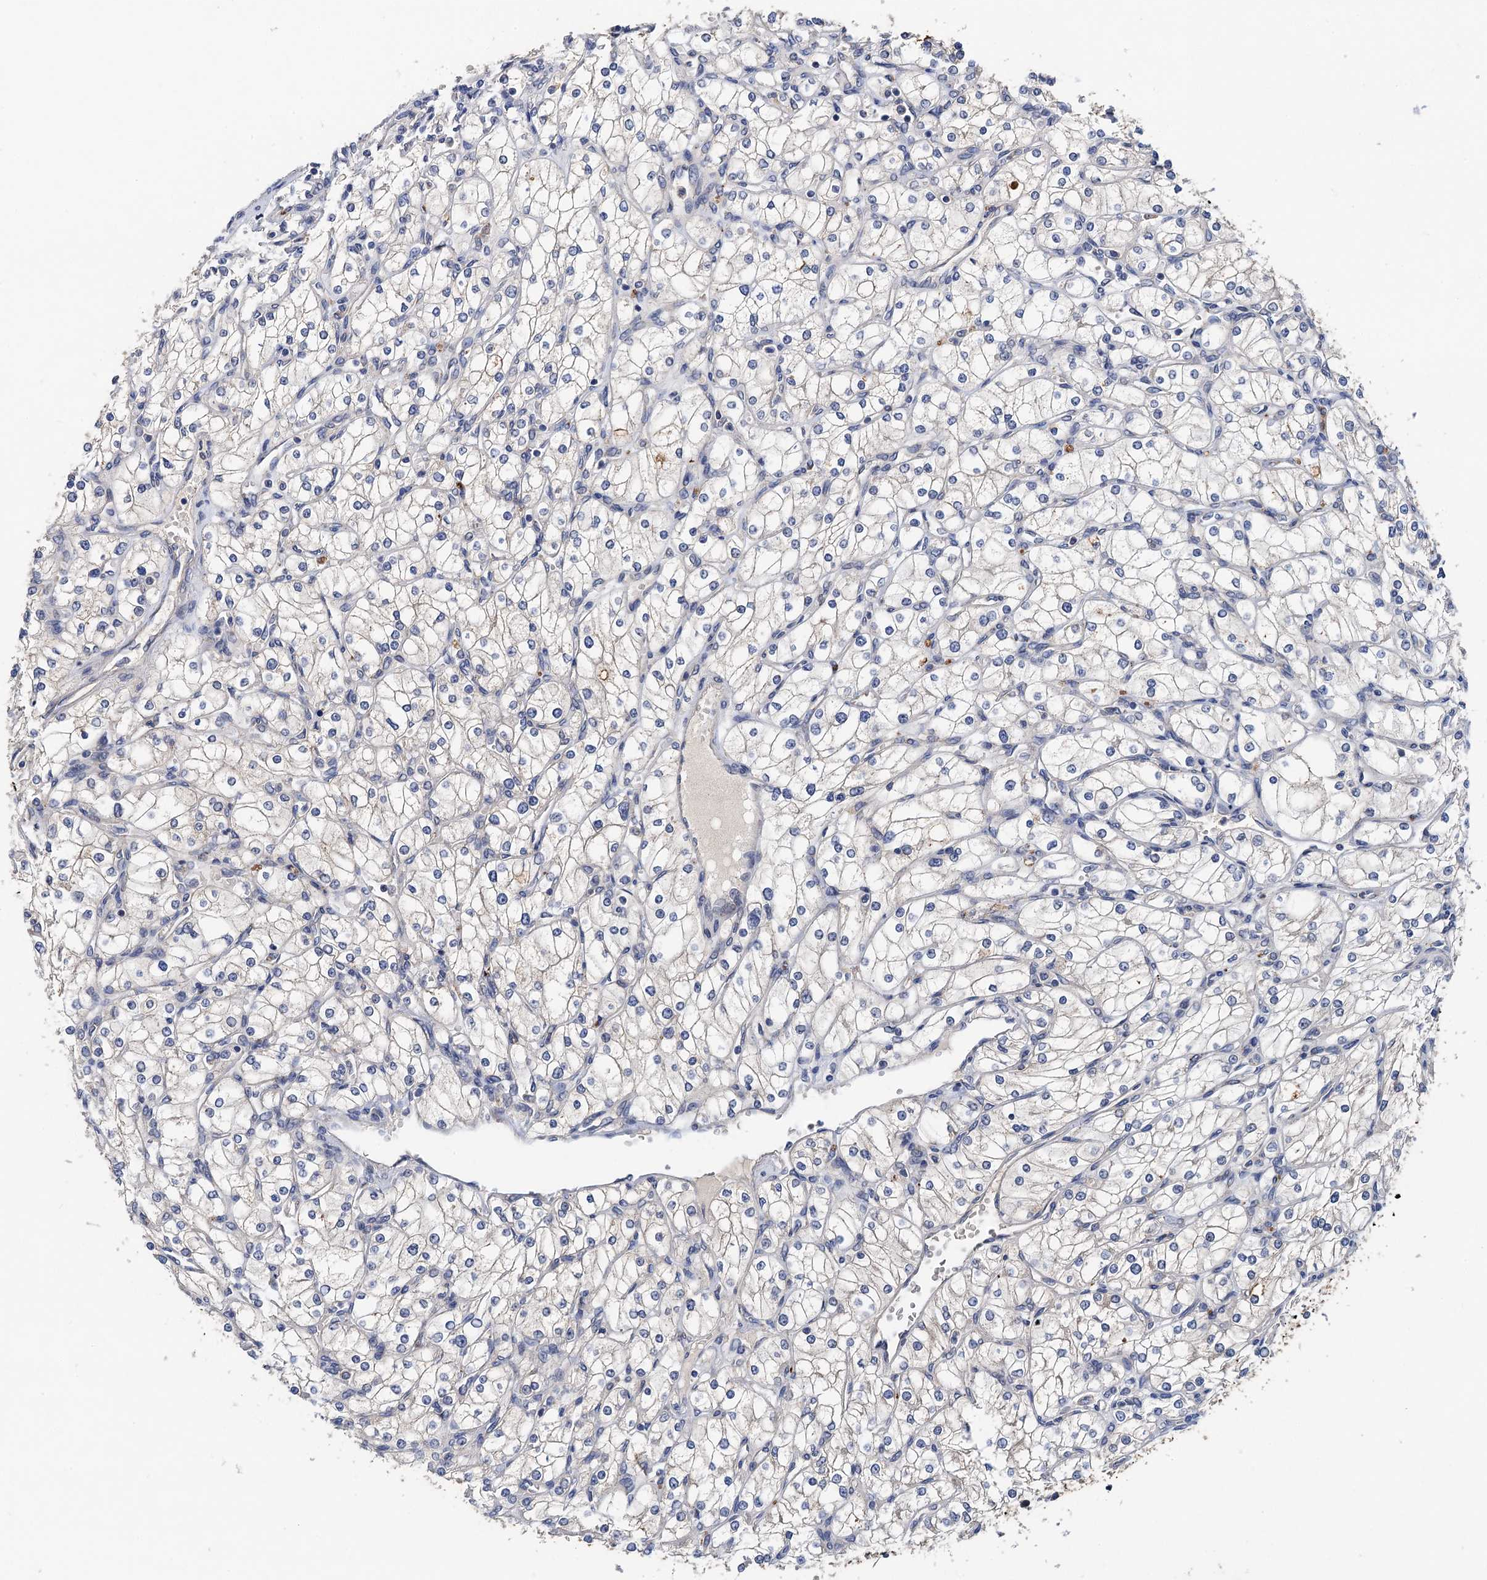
{"staining": {"intensity": "negative", "quantity": "none", "location": "none"}, "tissue": "renal cancer", "cell_type": "Tumor cells", "image_type": "cancer", "snomed": [{"axis": "morphology", "description": "Adenocarcinoma, NOS"}, {"axis": "topography", "description": "Kidney"}], "caption": "High magnification brightfield microscopy of renal adenocarcinoma stained with DAB (3,3'-diaminobenzidine) (brown) and counterstained with hematoxylin (blue): tumor cells show no significant positivity.", "gene": "TMEM39B", "patient": {"sex": "male", "age": 80}}